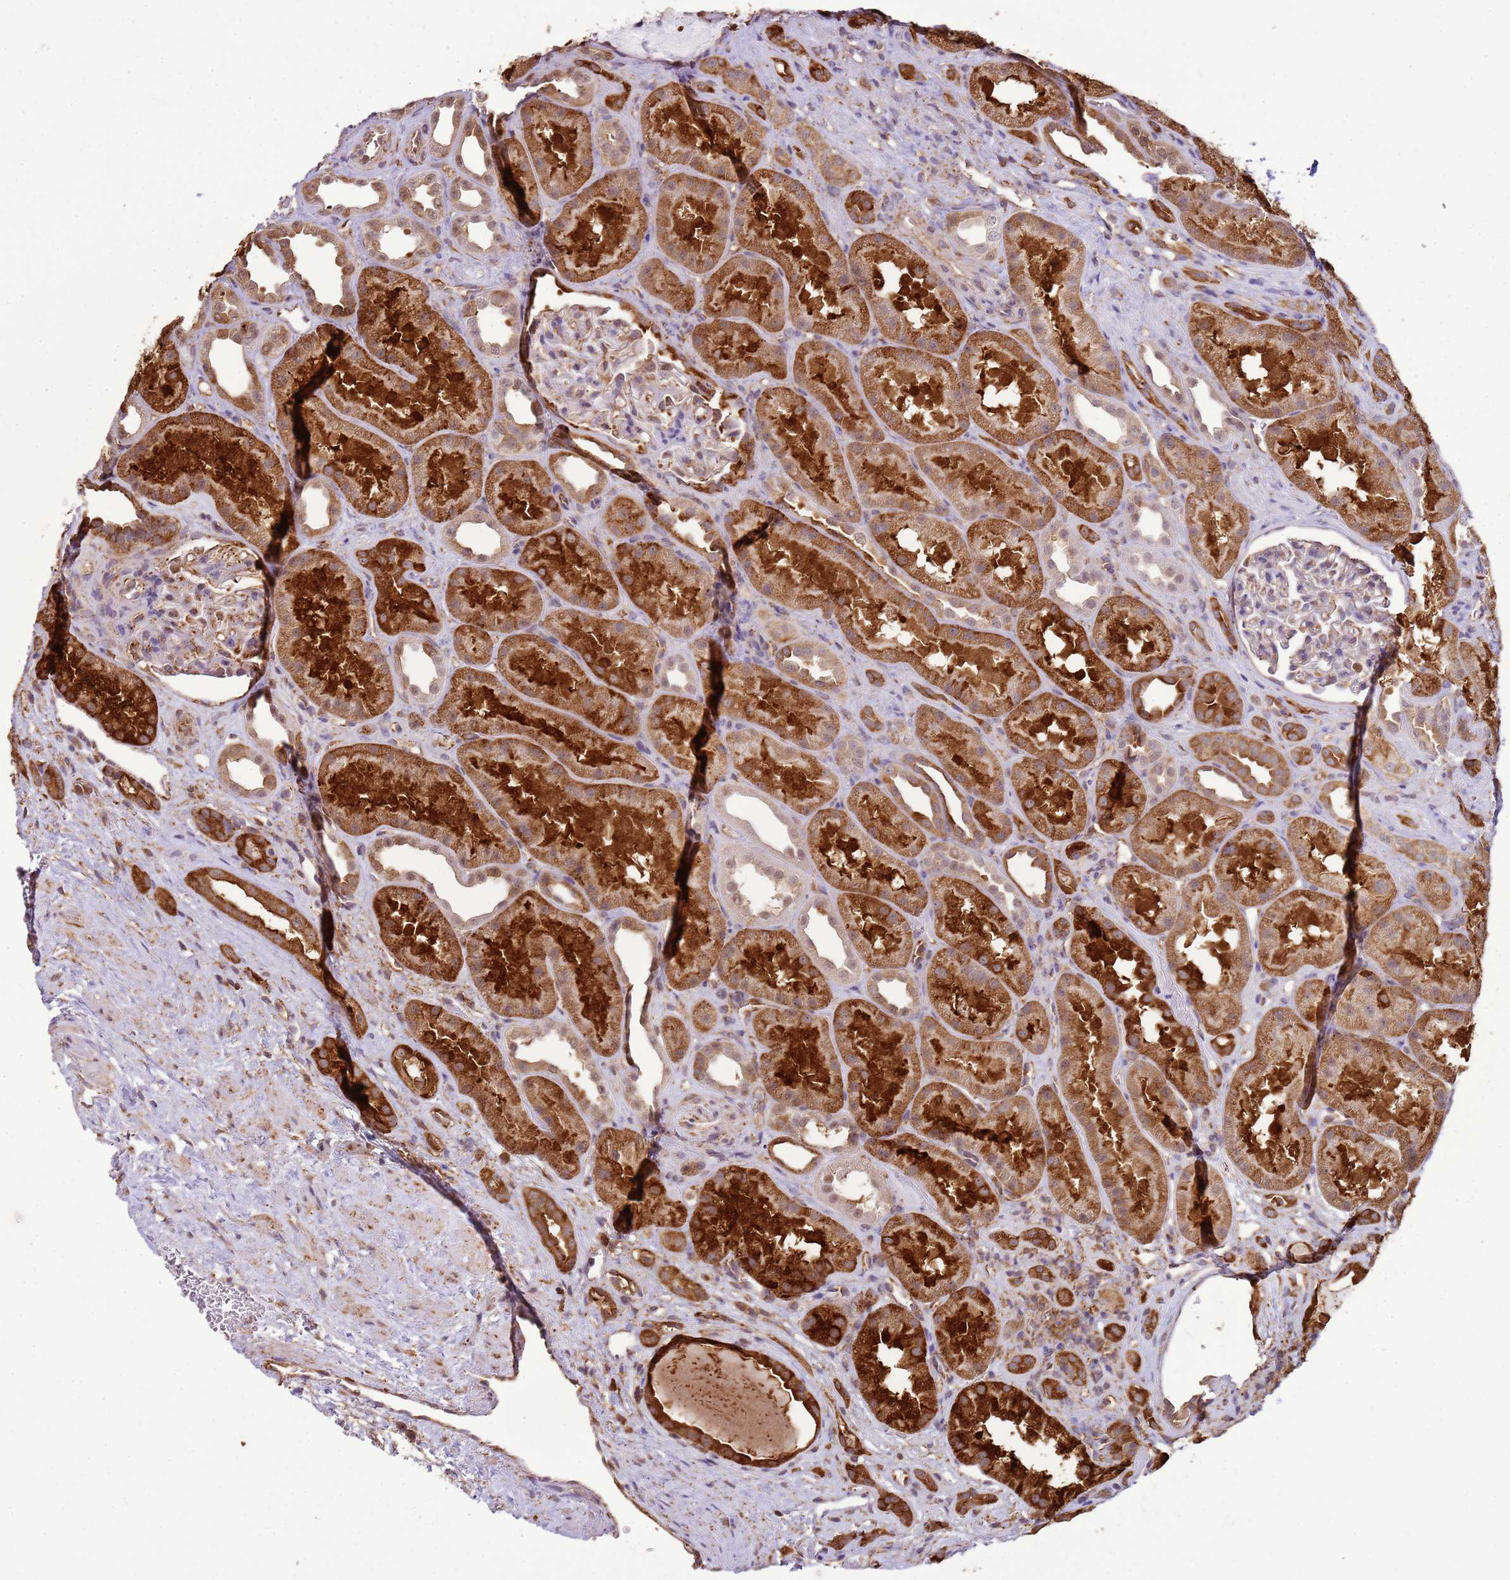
{"staining": {"intensity": "weak", "quantity": "25%-75%", "location": "cytoplasmic/membranous"}, "tissue": "kidney", "cell_type": "Cells in glomeruli", "image_type": "normal", "snomed": [{"axis": "morphology", "description": "Normal tissue, NOS"}, {"axis": "topography", "description": "Kidney"}], "caption": "A high-resolution photomicrograph shows IHC staining of benign kidney, which demonstrates weak cytoplasmic/membranous expression in approximately 25%-75% of cells in glomeruli.", "gene": "GABRE", "patient": {"sex": "male", "age": 61}}